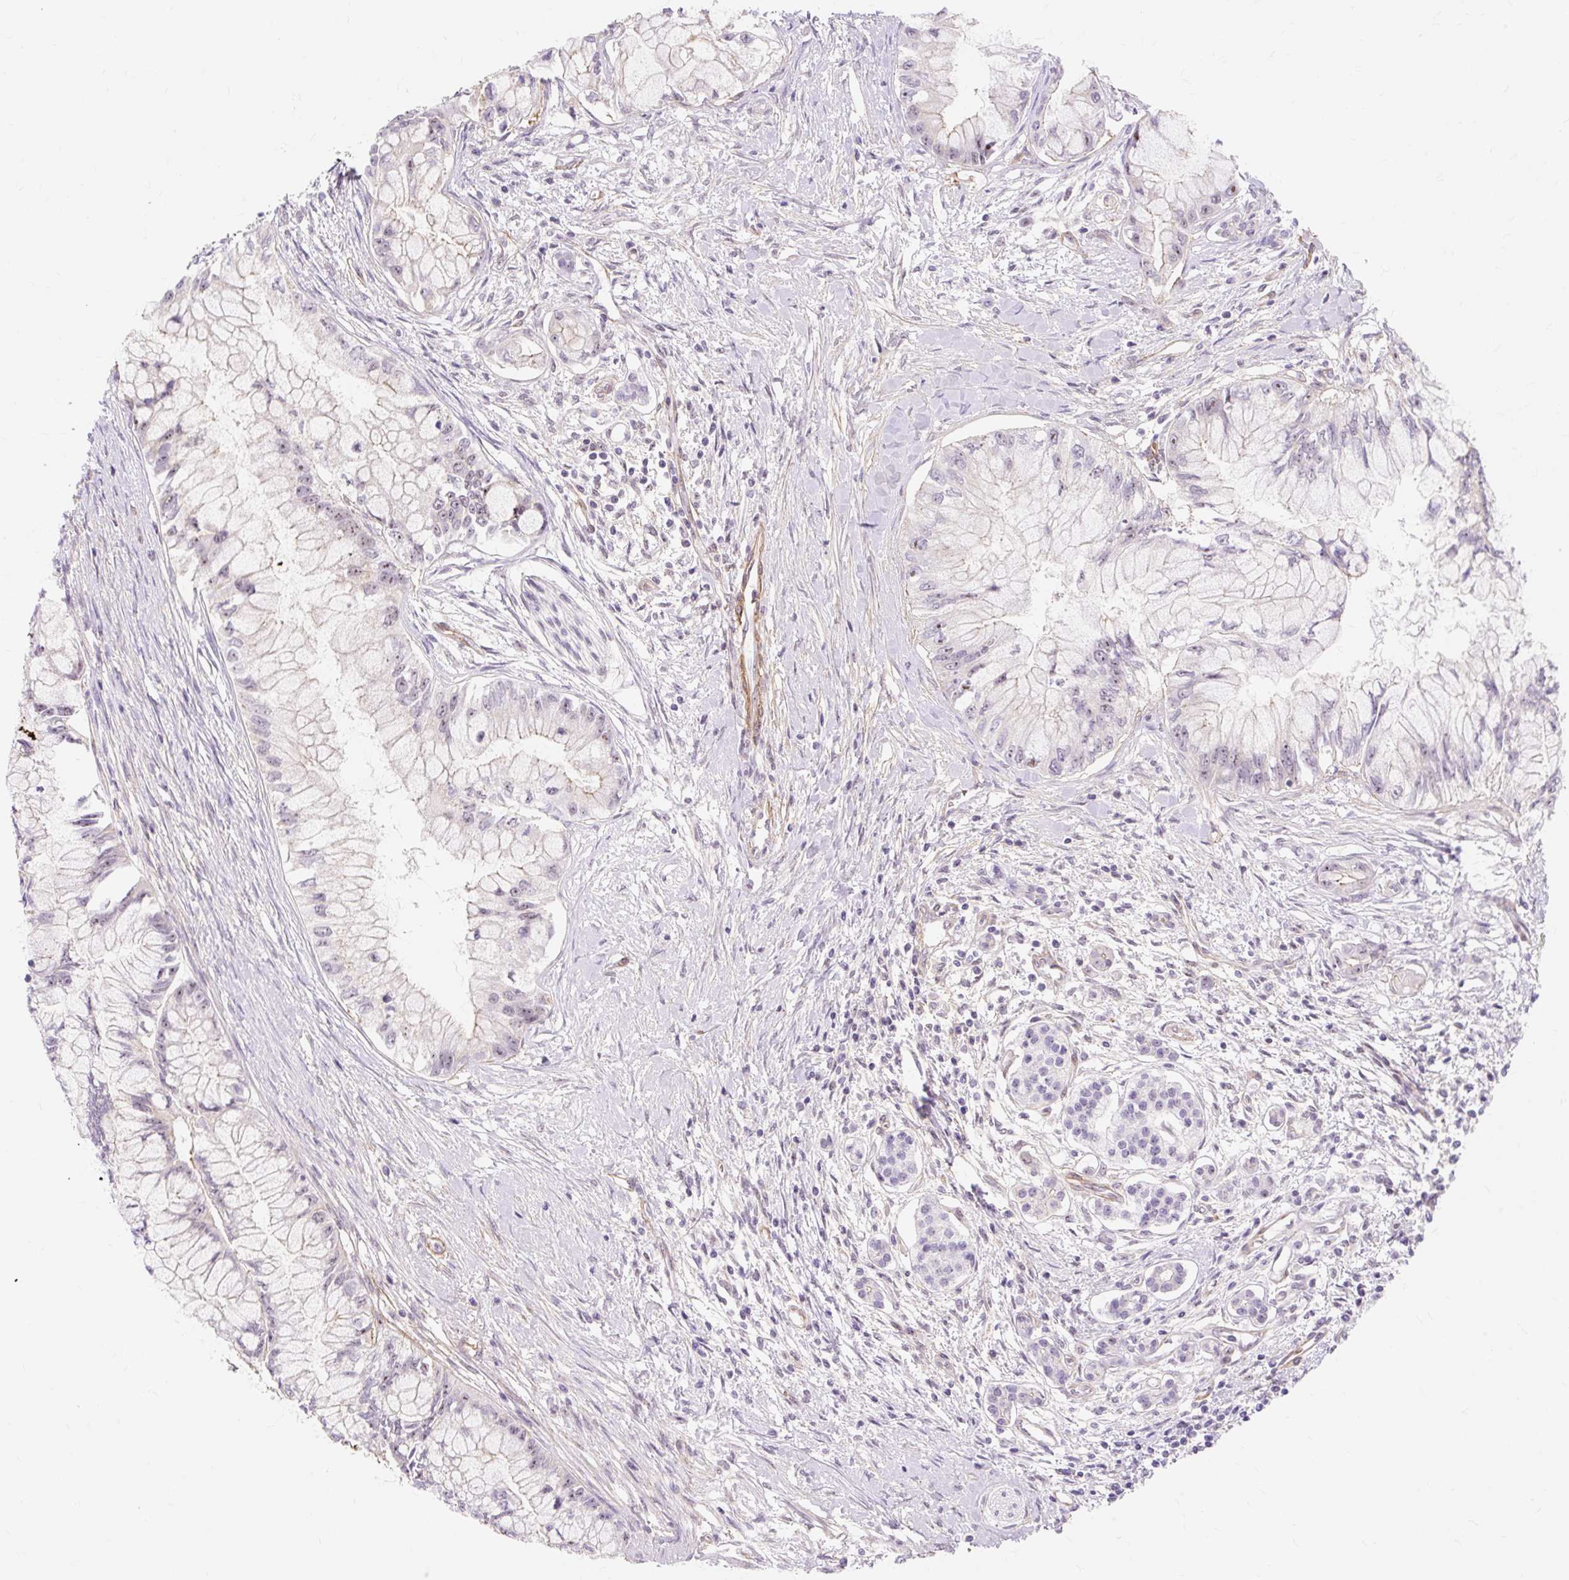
{"staining": {"intensity": "moderate", "quantity": "25%-75%", "location": "nuclear"}, "tissue": "pancreatic cancer", "cell_type": "Tumor cells", "image_type": "cancer", "snomed": [{"axis": "morphology", "description": "Adenocarcinoma, NOS"}, {"axis": "topography", "description": "Pancreas"}], "caption": "Pancreatic cancer stained with DAB (3,3'-diaminobenzidine) immunohistochemistry (IHC) exhibits medium levels of moderate nuclear staining in about 25%-75% of tumor cells.", "gene": "OBP2A", "patient": {"sex": "male", "age": 48}}